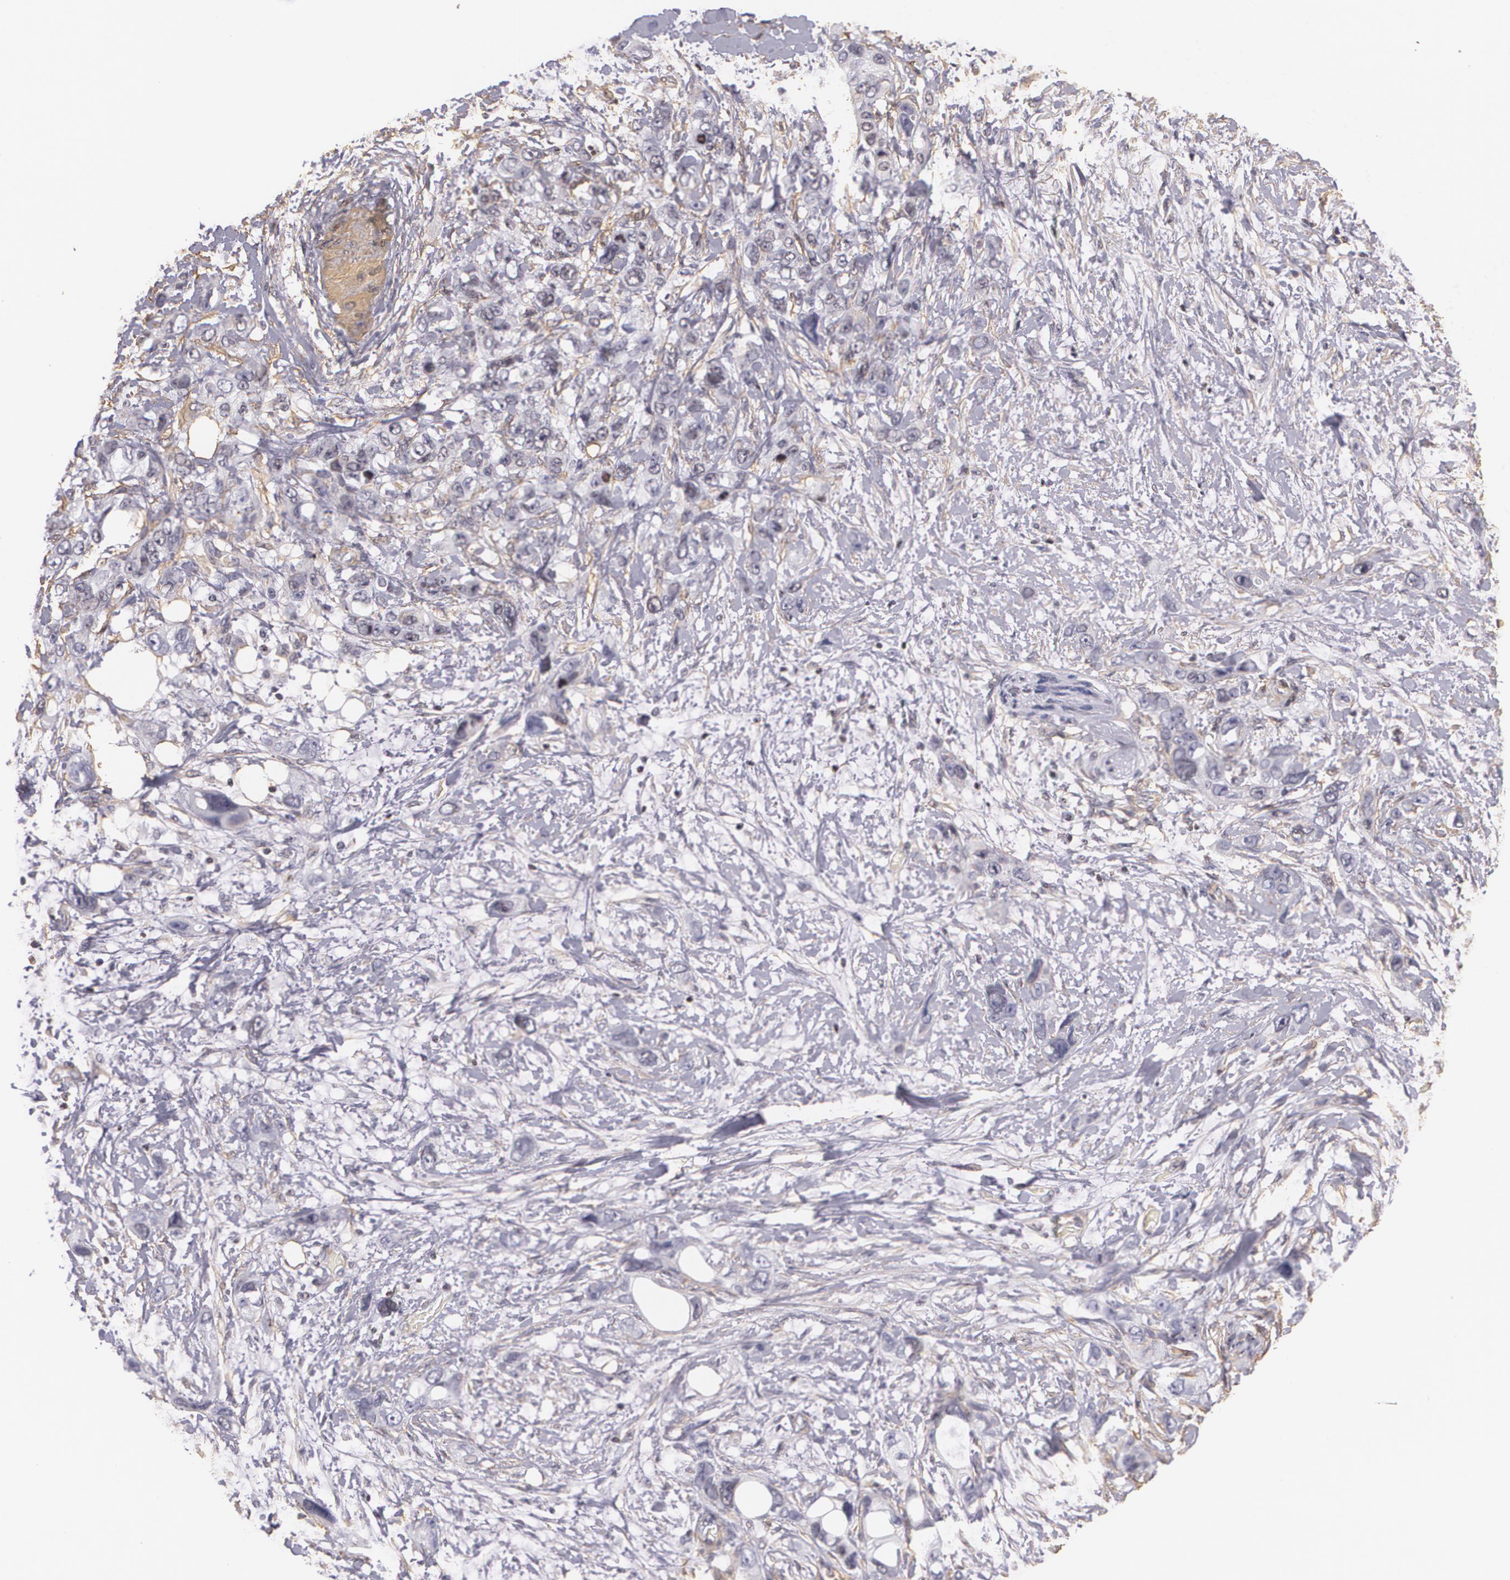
{"staining": {"intensity": "negative", "quantity": "none", "location": "none"}, "tissue": "stomach cancer", "cell_type": "Tumor cells", "image_type": "cancer", "snomed": [{"axis": "morphology", "description": "Adenocarcinoma, NOS"}, {"axis": "topography", "description": "Stomach, upper"}], "caption": "Tumor cells show no significant expression in stomach cancer.", "gene": "VAMP1", "patient": {"sex": "male", "age": 47}}